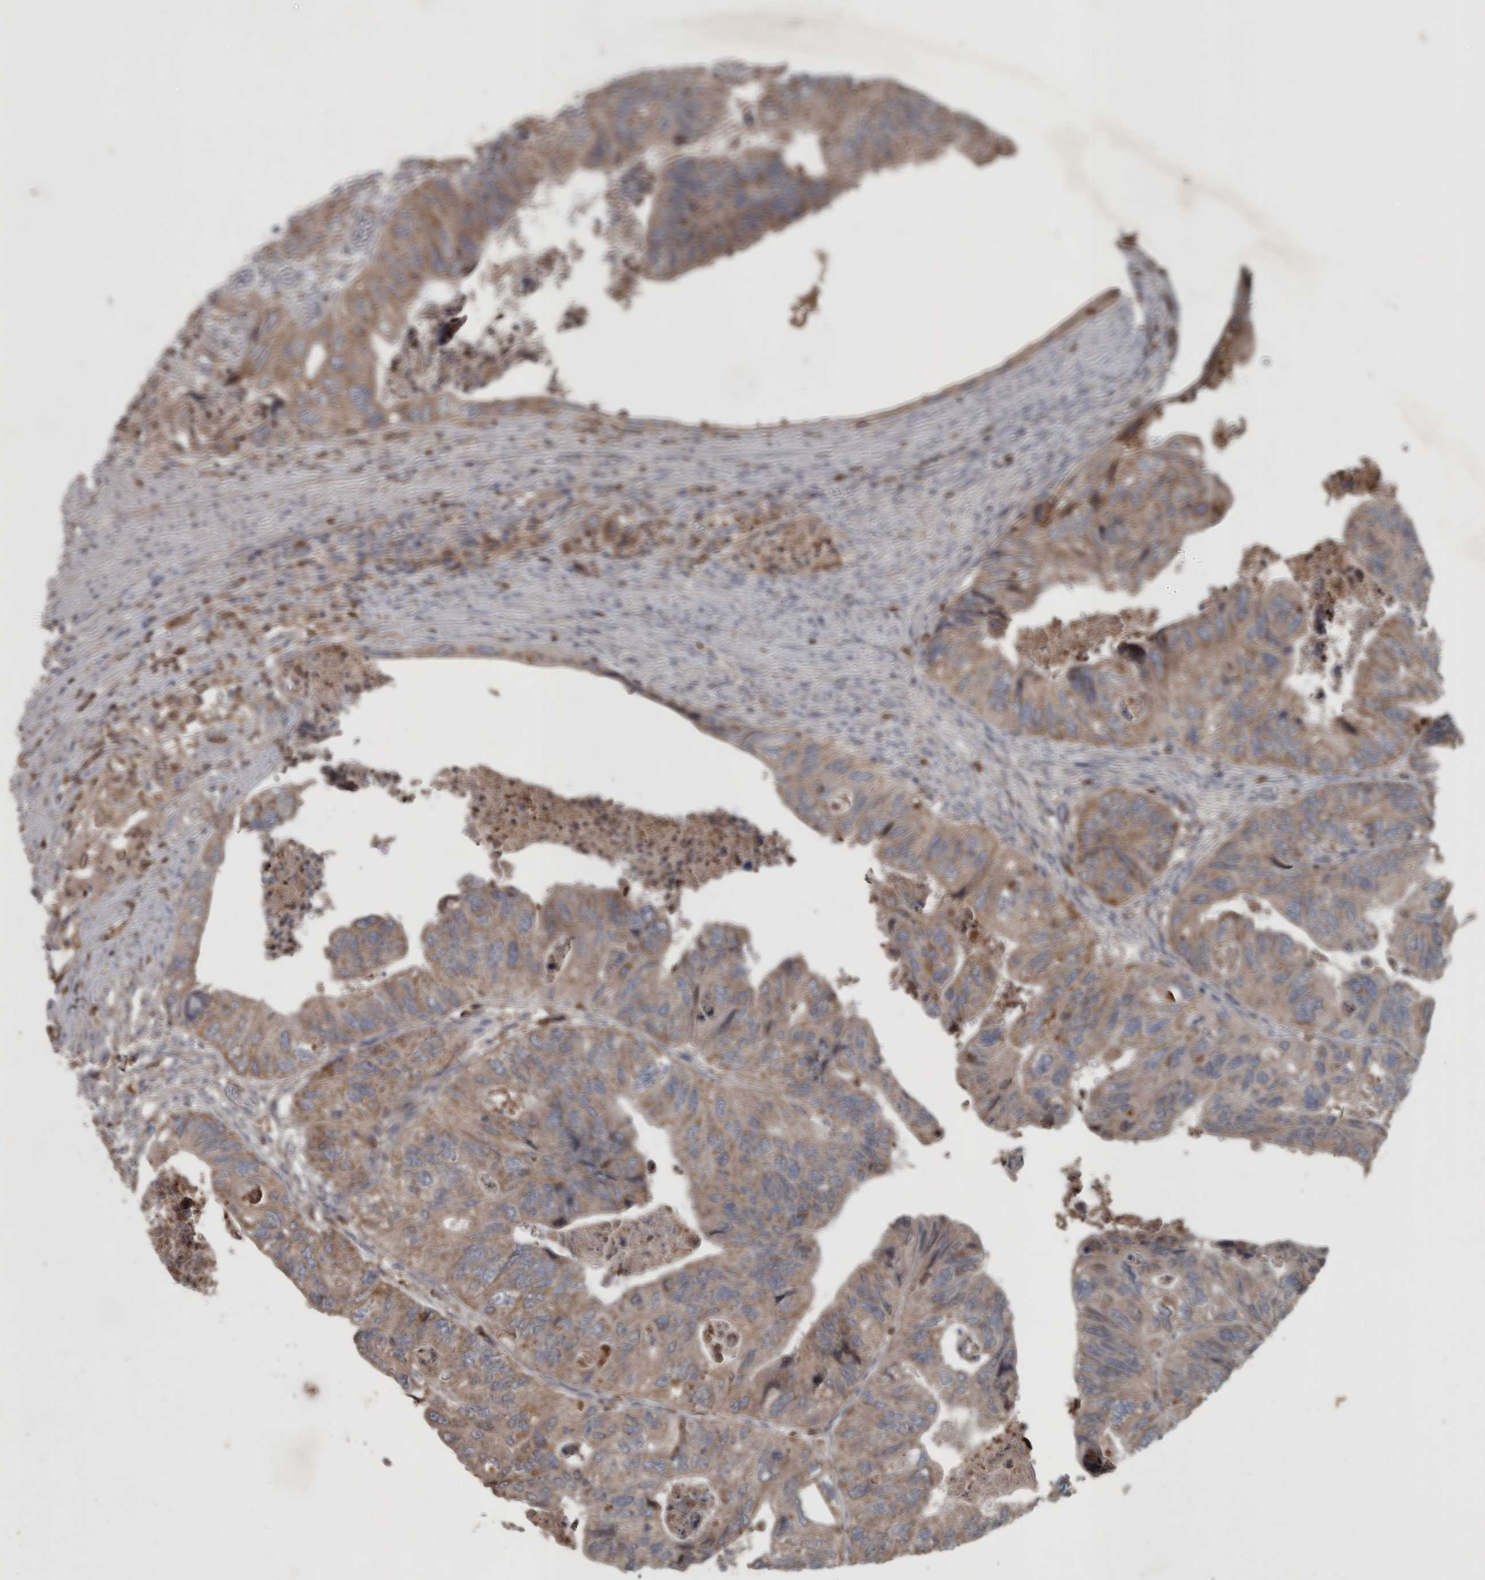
{"staining": {"intensity": "weak", "quantity": ">75%", "location": "cytoplasmic/membranous"}, "tissue": "colorectal cancer", "cell_type": "Tumor cells", "image_type": "cancer", "snomed": [{"axis": "morphology", "description": "Adenocarcinoma, NOS"}, {"axis": "topography", "description": "Rectum"}], "caption": "High-power microscopy captured an IHC micrograph of colorectal cancer (adenocarcinoma), revealing weak cytoplasmic/membranous staining in approximately >75% of tumor cells.", "gene": "PPP1R3C", "patient": {"sex": "male", "age": 63}}